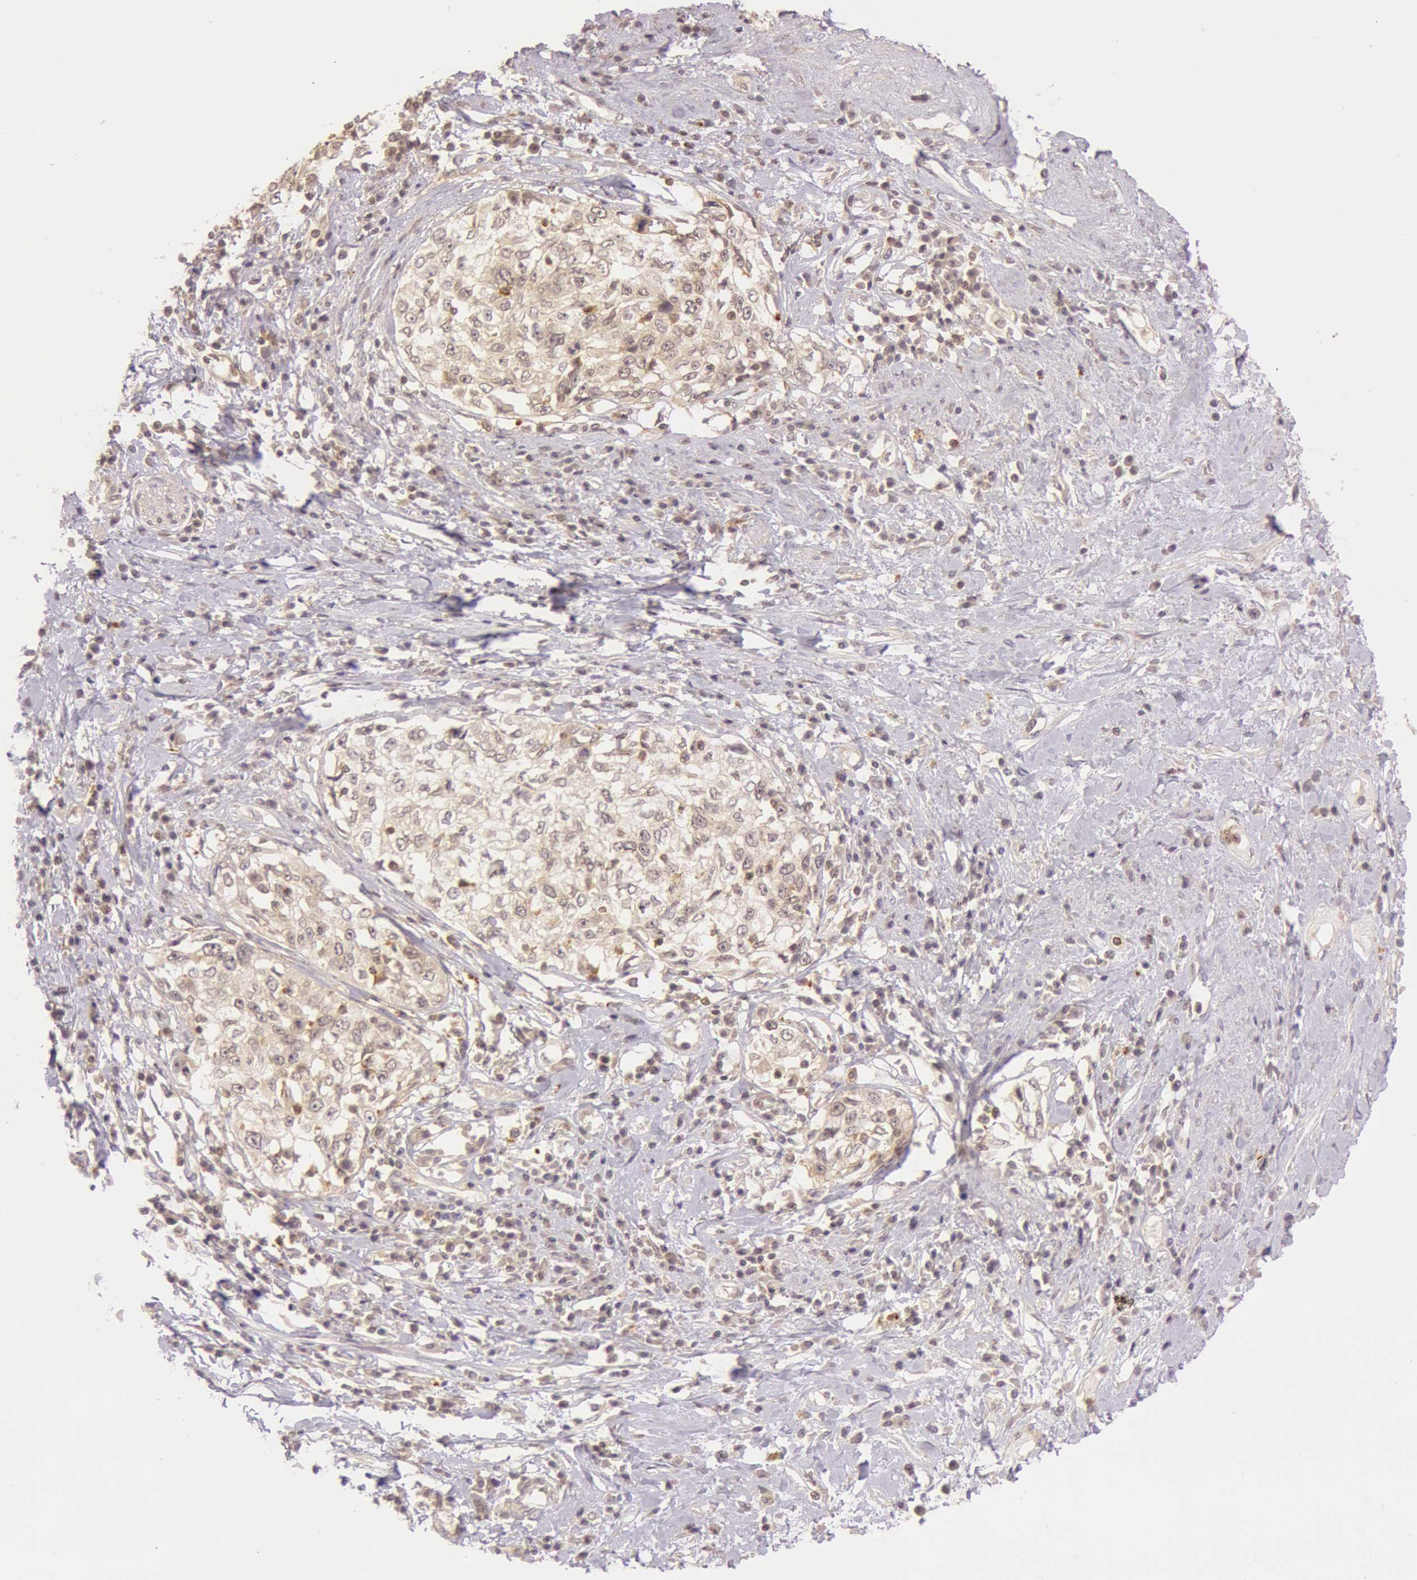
{"staining": {"intensity": "weak", "quantity": ">75%", "location": "cytoplasmic/membranous"}, "tissue": "cervical cancer", "cell_type": "Tumor cells", "image_type": "cancer", "snomed": [{"axis": "morphology", "description": "Squamous cell carcinoma, NOS"}, {"axis": "topography", "description": "Cervix"}], "caption": "Immunohistochemical staining of squamous cell carcinoma (cervical) exhibits low levels of weak cytoplasmic/membranous positivity in about >75% of tumor cells. (brown staining indicates protein expression, while blue staining denotes nuclei).", "gene": "ATG2B", "patient": {"sex": "female", "age": 57}}